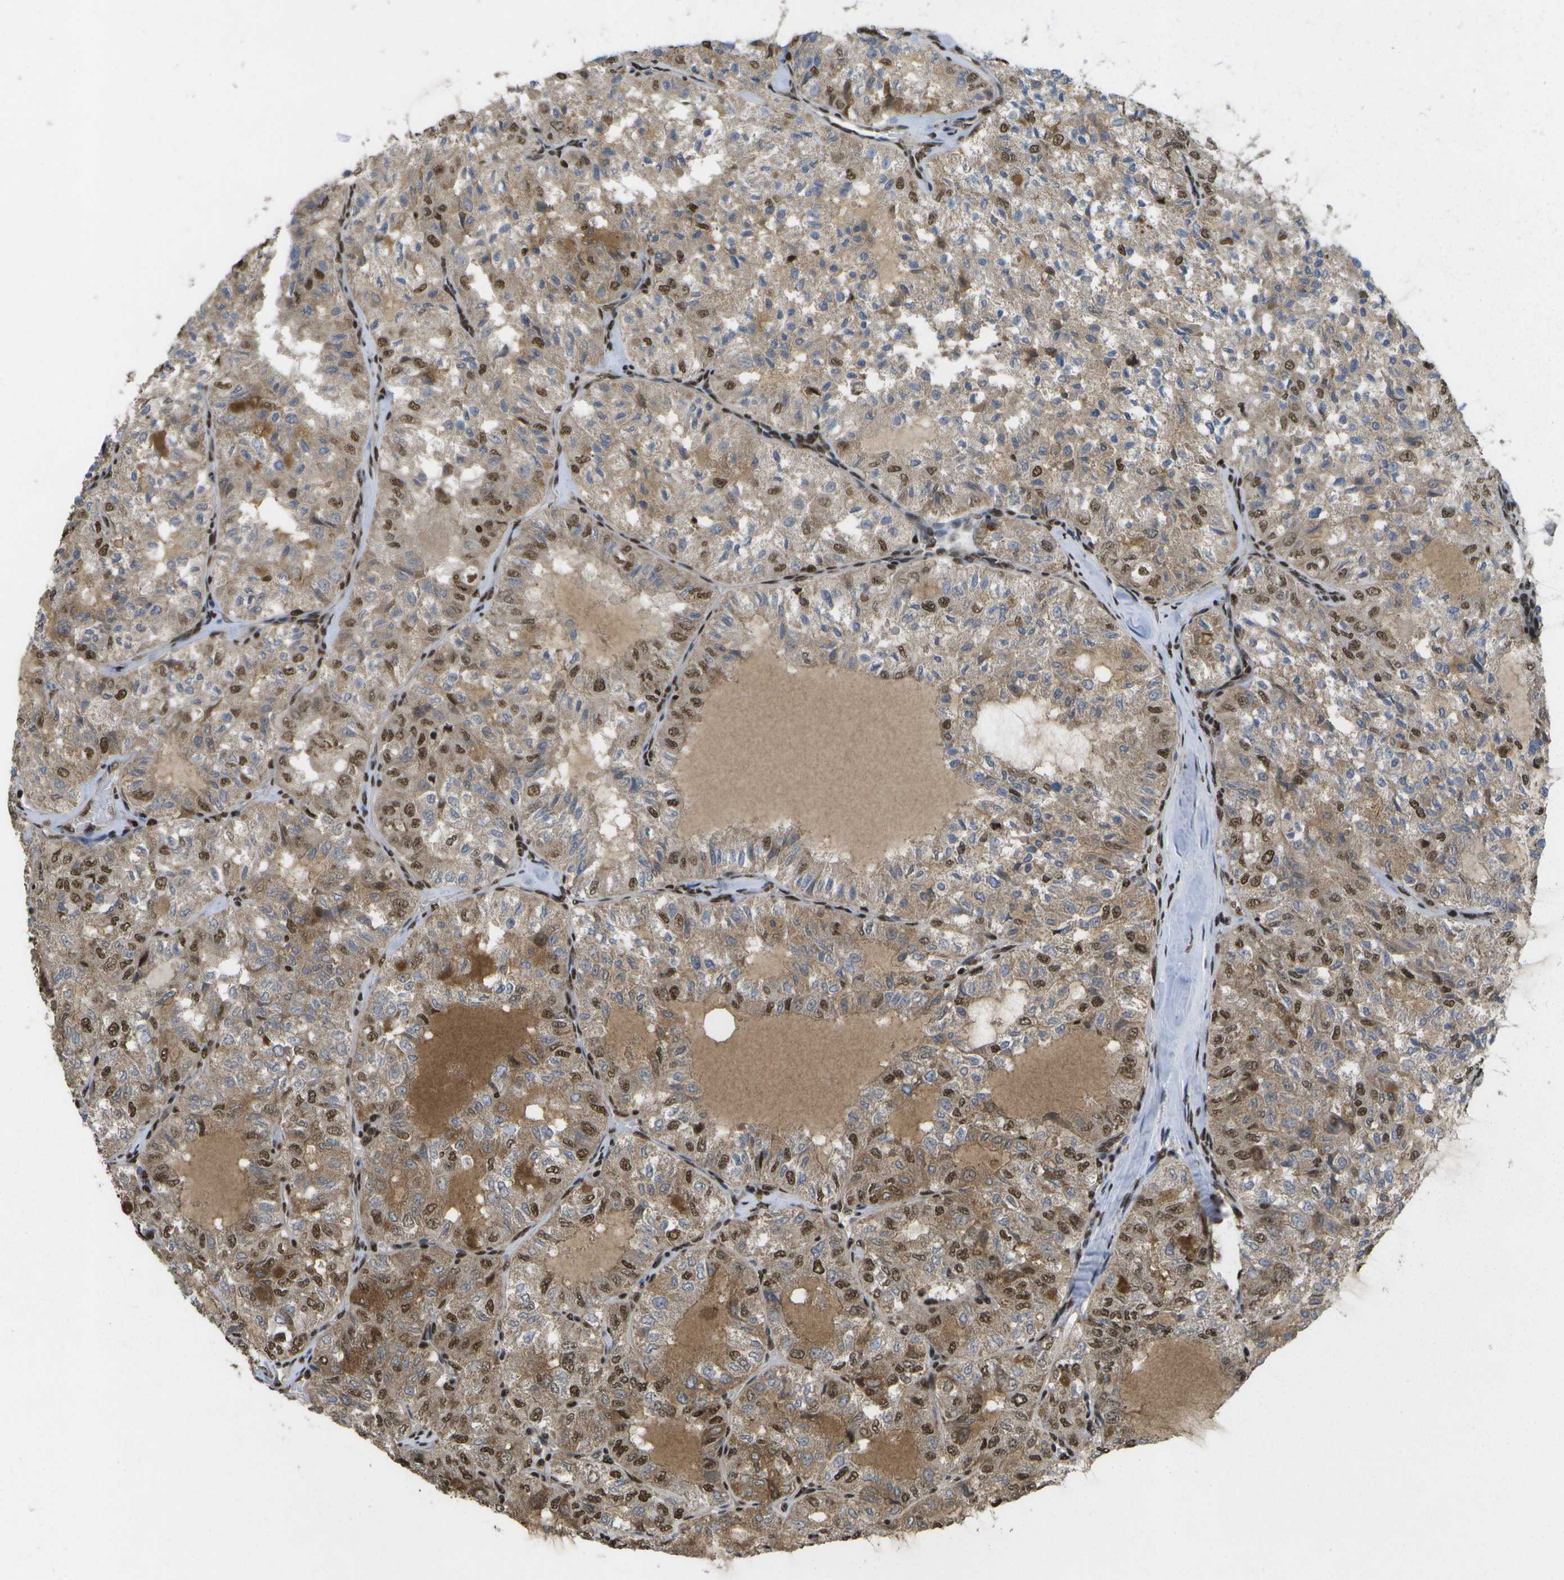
{"staining": {"intensity": "moderate", "quantity": "25%-75%", "location": "cytoplasmic/membranous,nuclear"}, "tissue": "thyroid cancer", "cell_type": "Tumor cells", "image_type": "cancer", "snomed": [{"axis": "morphology", "description": "Follicular adenoma carcinoma, NOS"}, {"axis": "topography", "description": "Thyroid gland"}], "caption": "IHC staining of follicular adenoma carcinoma (thyroid), which exhibits medium levels of moderate cytoplasmic/membranous and nuclear expression in approximately 25%-75% of tumor cells indicating moderate cytoplasmic/membranous and nuclear protein staining. The staining was performed using DAB (3,3'-diaminobenzidine) (brown) for protein detection and nuclei were counterstained in hematoxylin (blue).", "gene": "SPEN", "patient": {"sex": "male", "age": 75}}